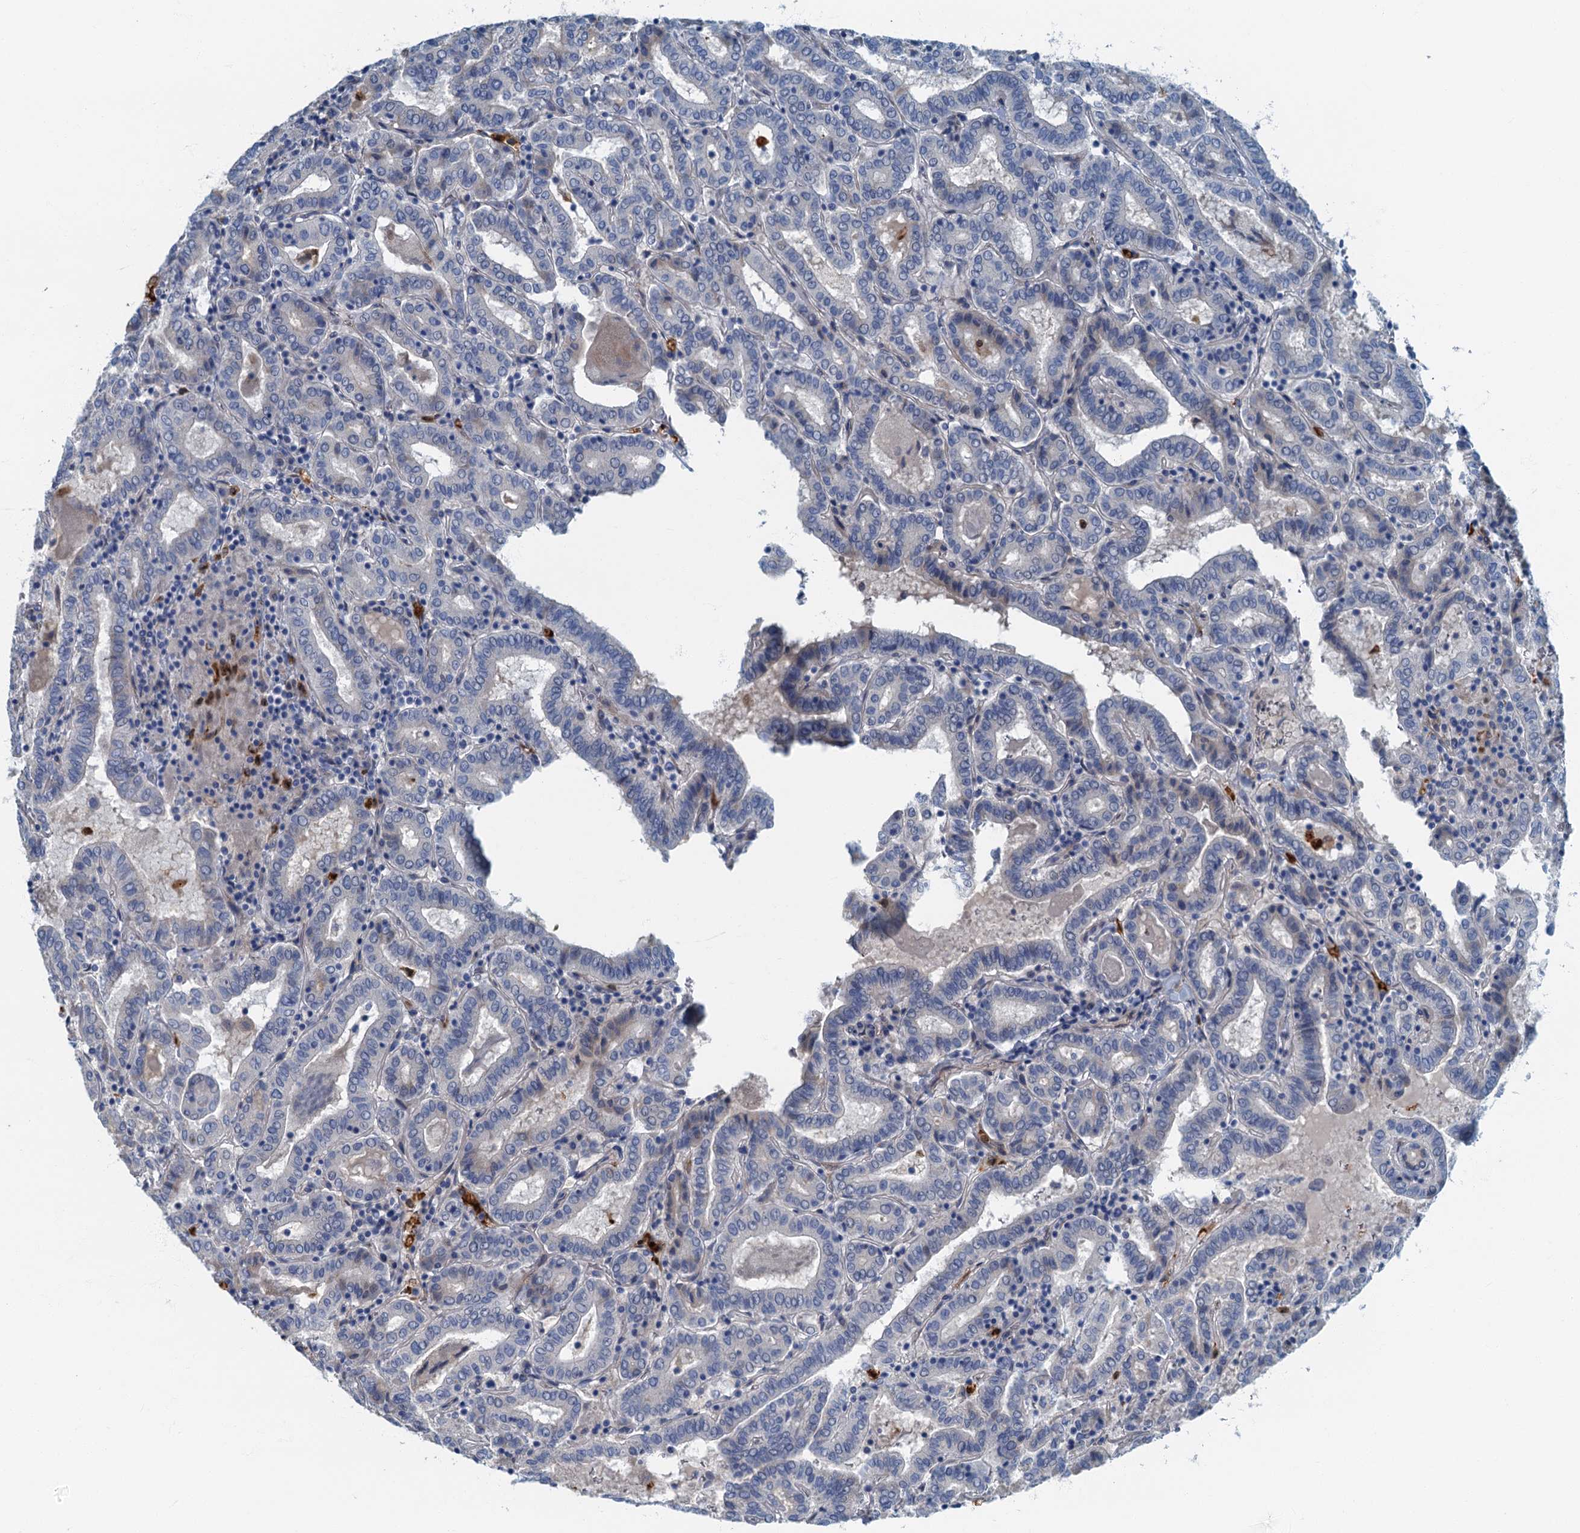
{"staining": {"intensity": "negative", "quantity": "none", "location": "none"}, "tissue": "thyroid cancer", "cell_type": "Tumor cells", "image_type": "cancer", "snomed": [{"axis": "morphology", "description": "Papillary adenocarcinoma, NOS"}, {"axis": "topography", "description": "Thyroid gland"}], "caption": "Immunohistochemical staining of thyroid papillary adenocarcinoma exhibits no significant positivity in tumor cells.", "gene": "ANKDD1A", "patient": {"sex": "female", "age": 72}}